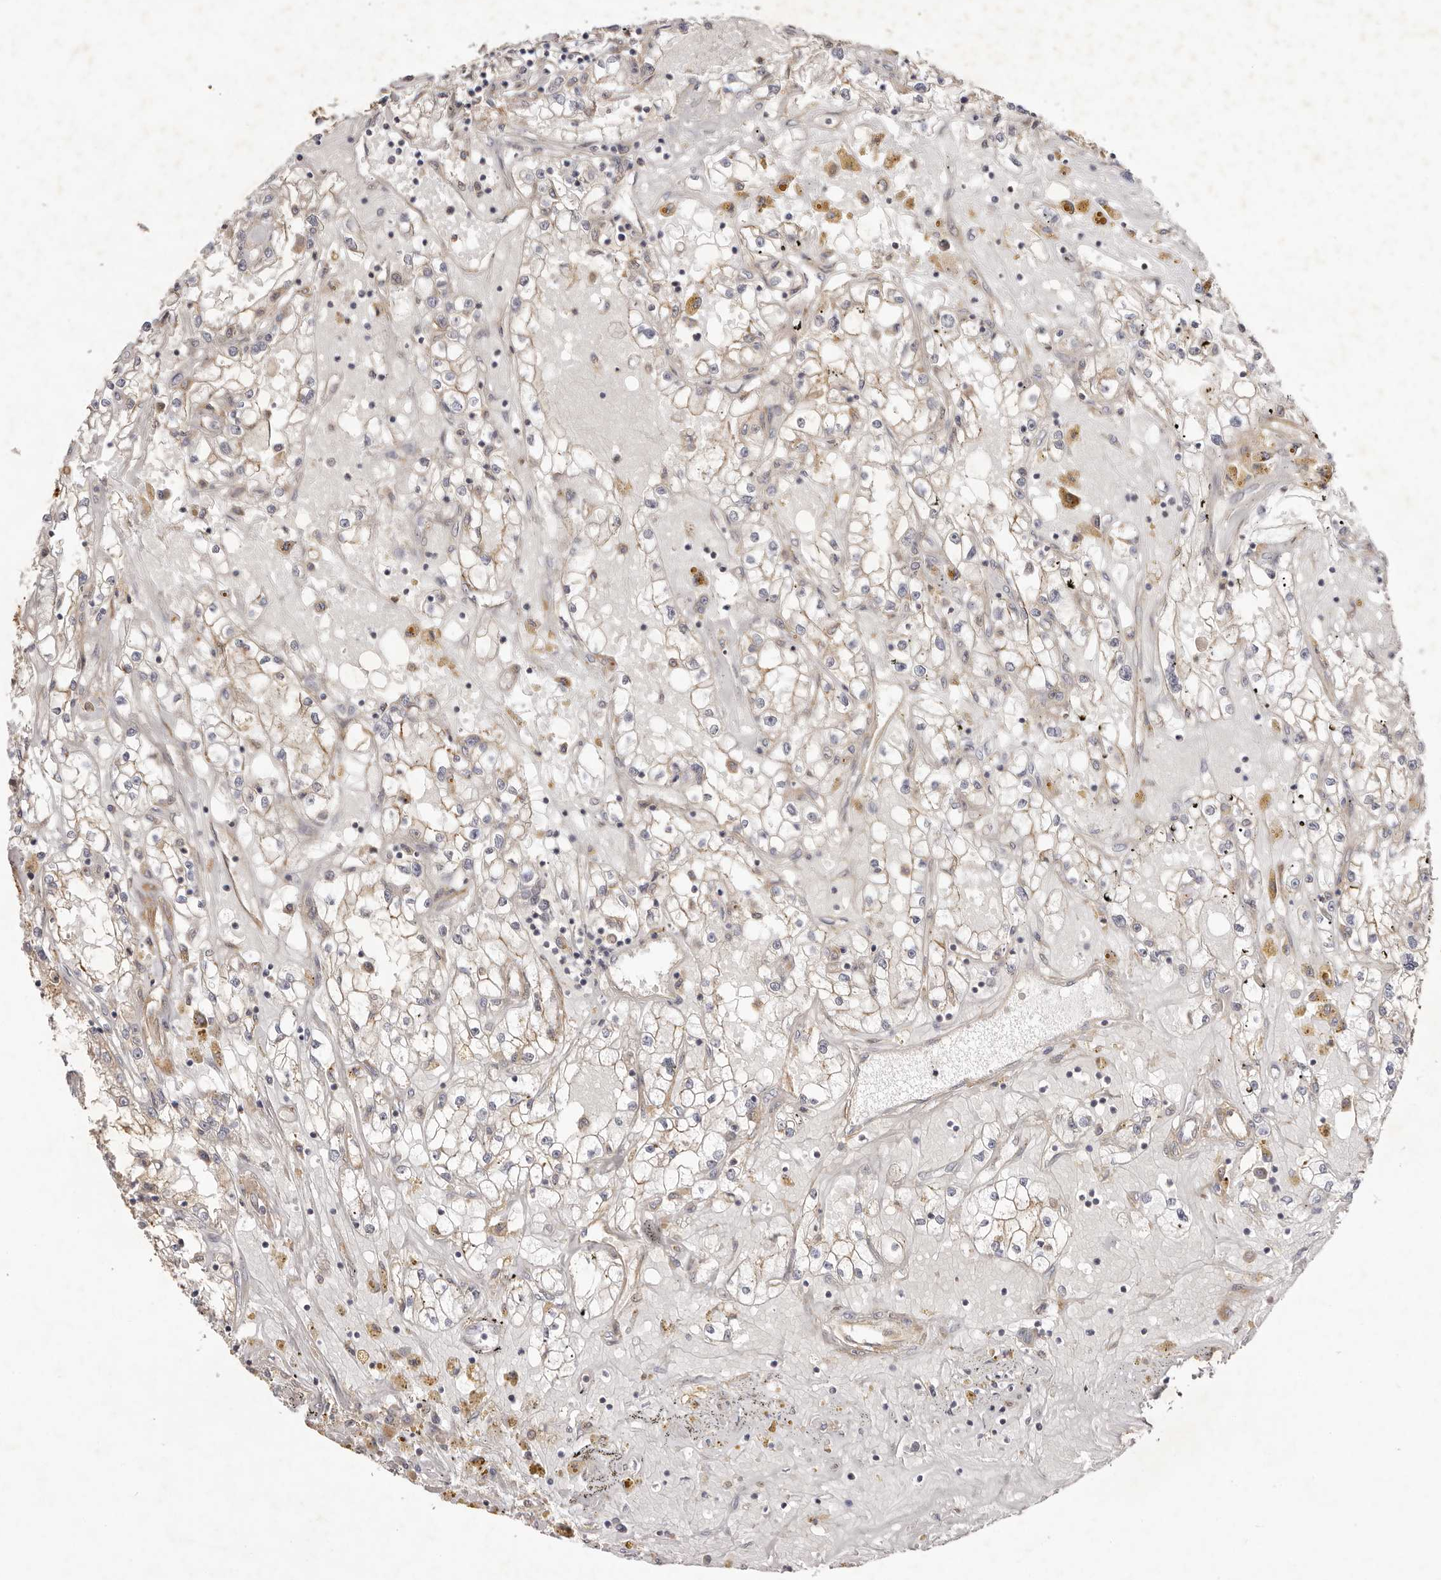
{"staining": {"intensity": "negative", "quantity": "none", "location": "none"}, "tissue": "renal cancer", "cell_type": "Tumor cells", "image_type": "cancer", "snomed": [{"axis": "morphology", "description": "Adenocarcinoma, NOS"}, {"axis": "topography", "description": "Kidney"}], "caption": "Human adenocarcinoma (renal) stained for a protein using IHC shows no positivity in tumor cells.", "gene": "ADAMTS9", "patient": {"sex": "male", "age": 56}}